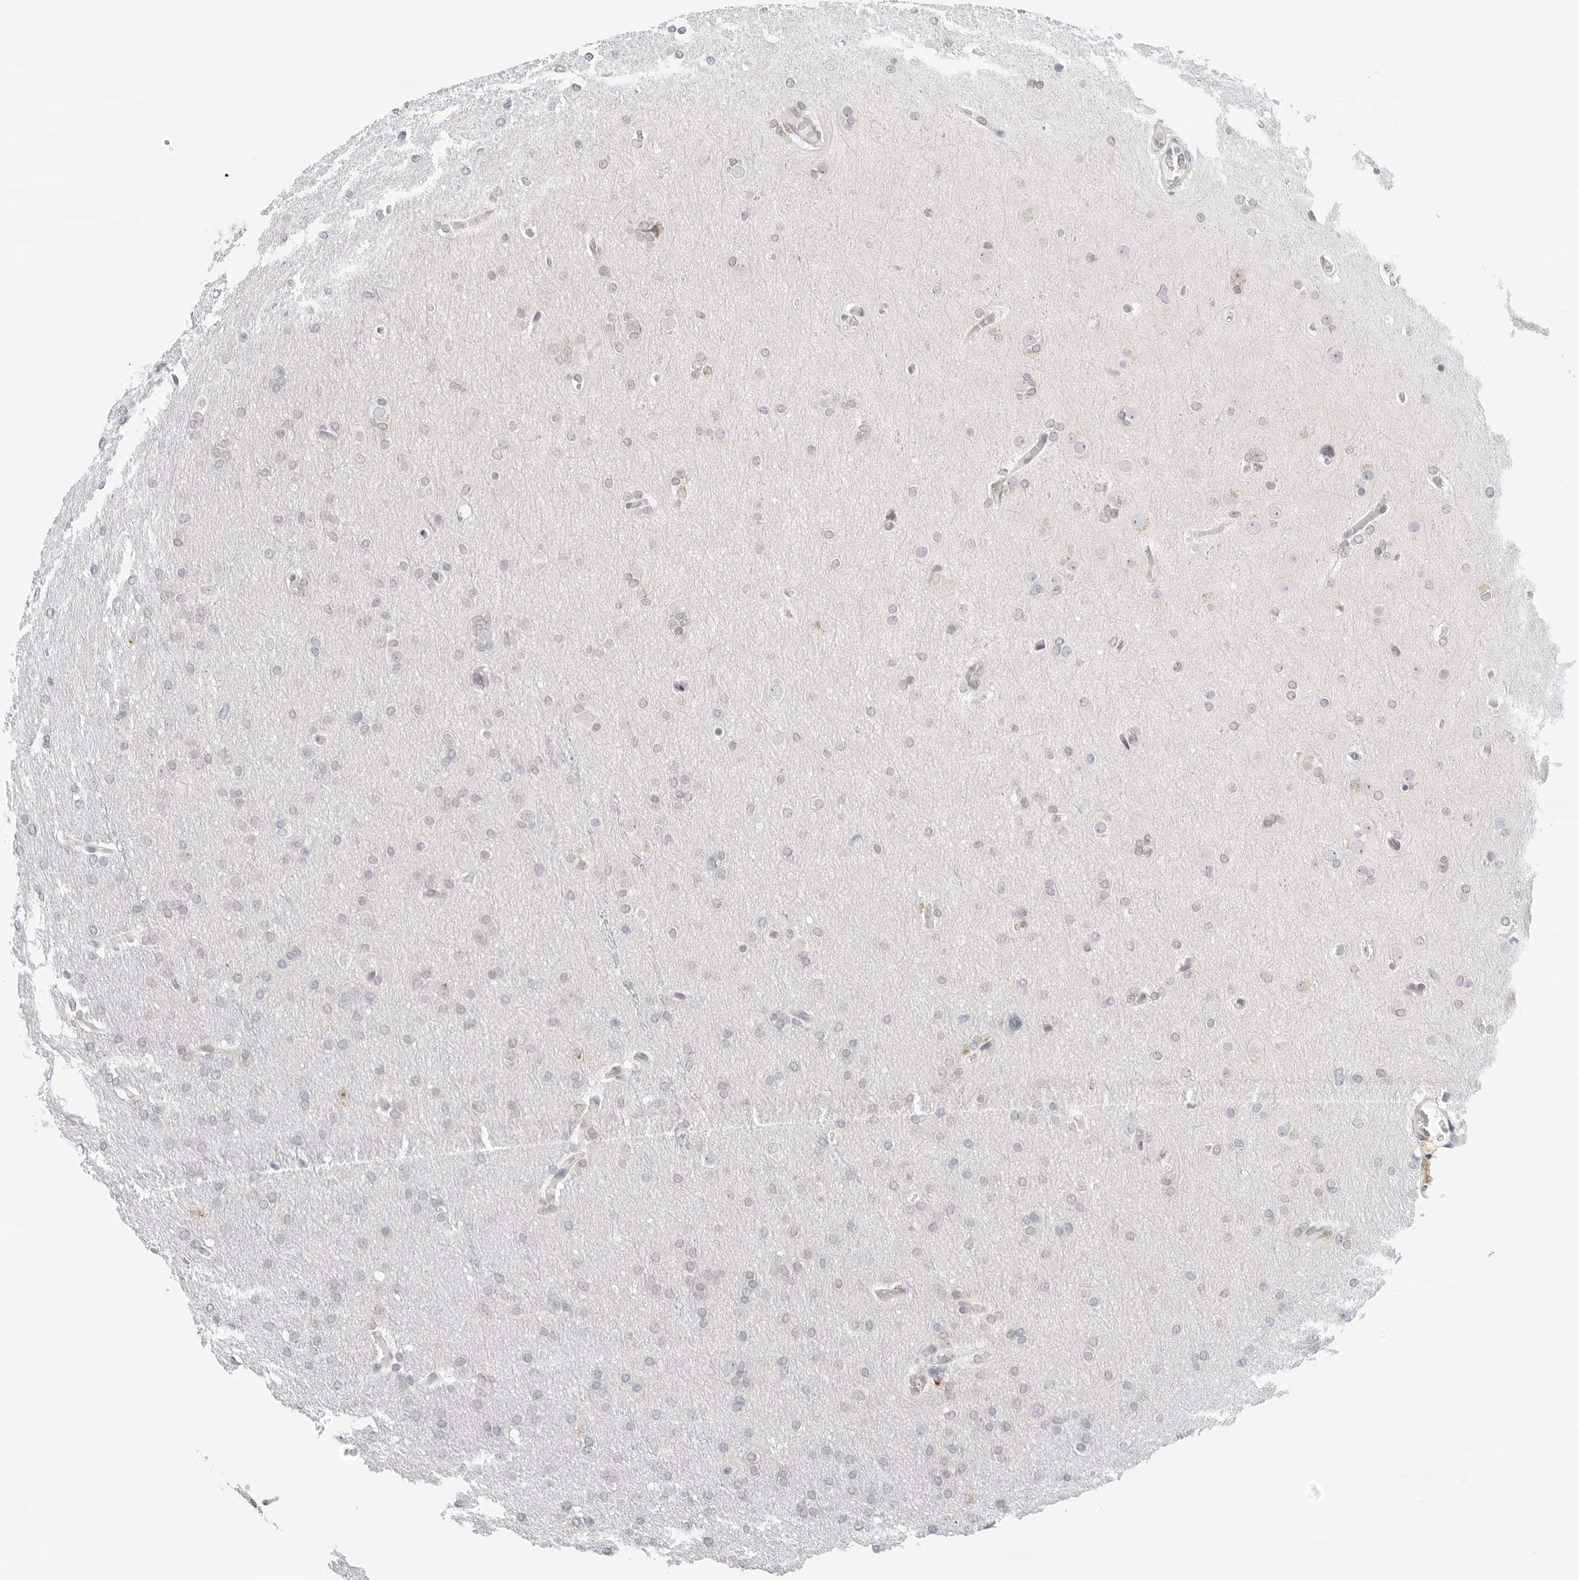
{"staining": {"intensity": "weak", "quantity": "<25%", "location": "cytoplasmic/membranous"}, "tissue": "glioma", "cell_type": "Tumor cells", "image_type": "cancer", "snomed": [{"axis": "morphology", "description": "Glioma, malignant, High grade"}, {"axis": "topography", "description": "Cerebral cortex"}], "caption": "Tumor cells show no significant positivity in glioma.", "gene": "CIART", "patient": {"sex": "female", "age": 36}}